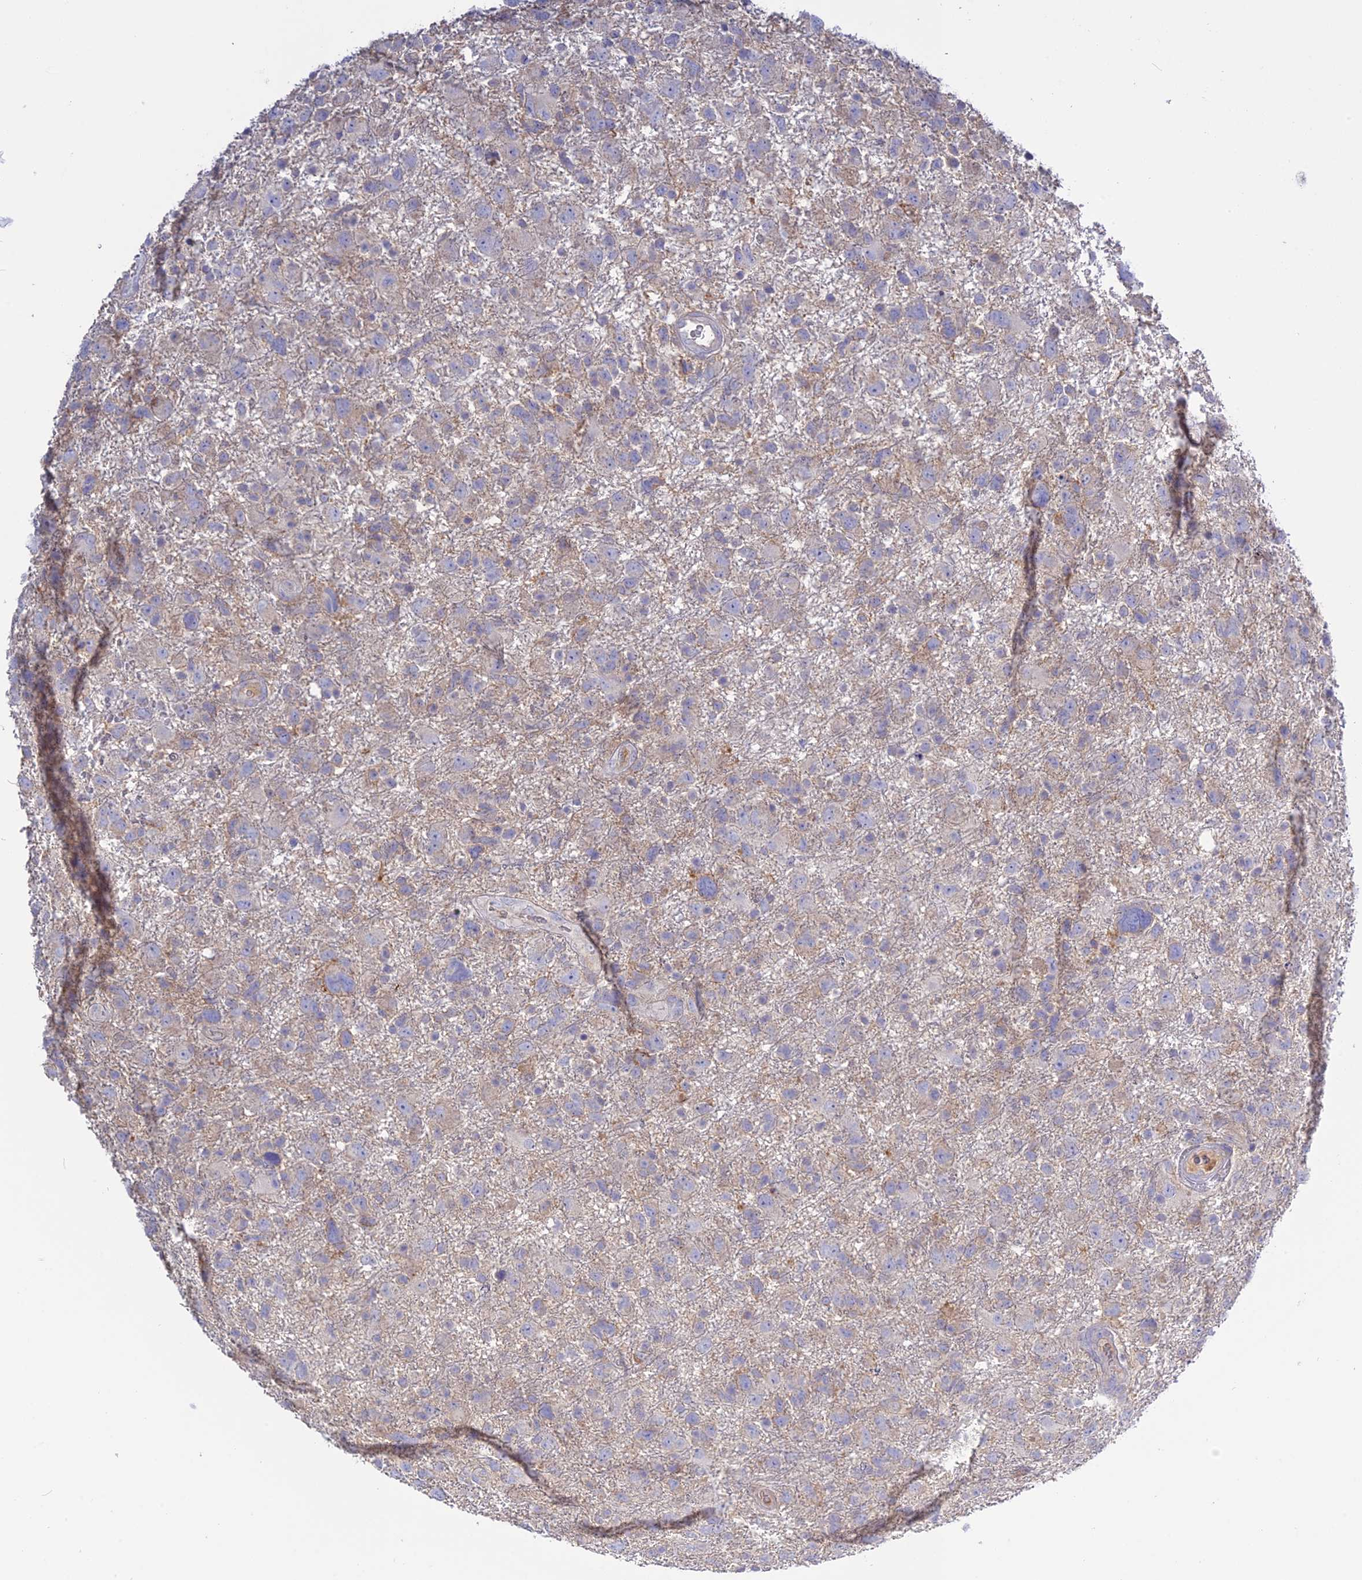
{"staining": {"intensity": "weak", "quantity": "<25%", "location": "cytoplasmic/membranous"}, "tissue": "glioma", "cell_type": "Tumor cells", "image_type": "cancer", "snomed": [{"axis": "morphology", "description": "Glioma, malignant, High grade"}, {"axis": "topography", "description": "Brain"}], "caption": "Glioma stained for a protein using immunohistochemistry displays no staining tumor cells.", "gene": "ADGRA1", "patient": {"sex": "male", "age": 61}}